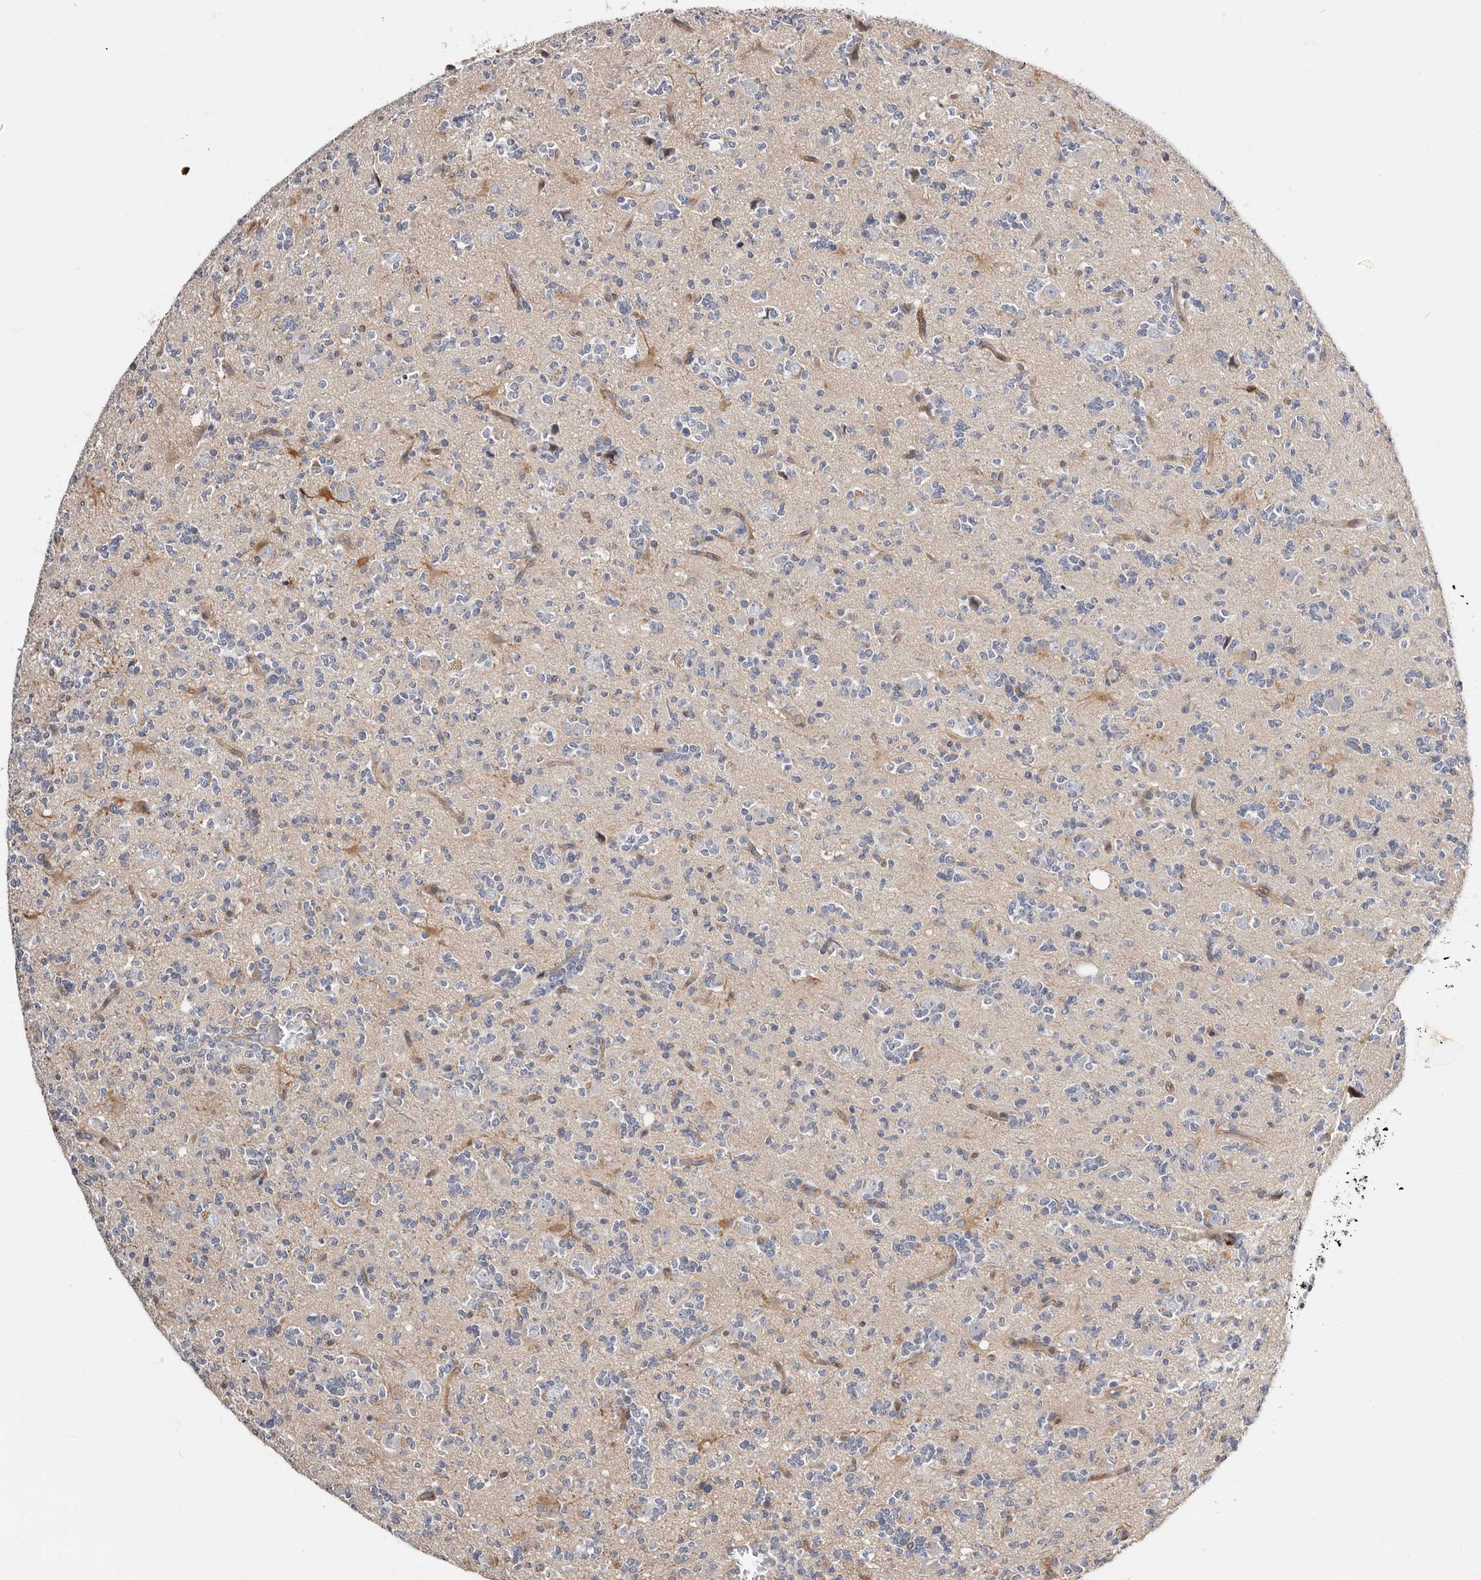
{"staining": {"intensity": "negative", "quantity": "none", "location": "none"}, "tissue": "glioma", "cell_type": "Tumor cells", "image_type": "cancer", "snomed": [{"axis": "morphology", "description": "Glioma, malignant, High grade"}, {"axis": "topography", "description": "Brain"}], "caption": "Tumor cells are negative for brown protein staining in high-grade glioma (malignant).", "gene": "USH1C", "patient": {"sex": "female", "age": 62}}